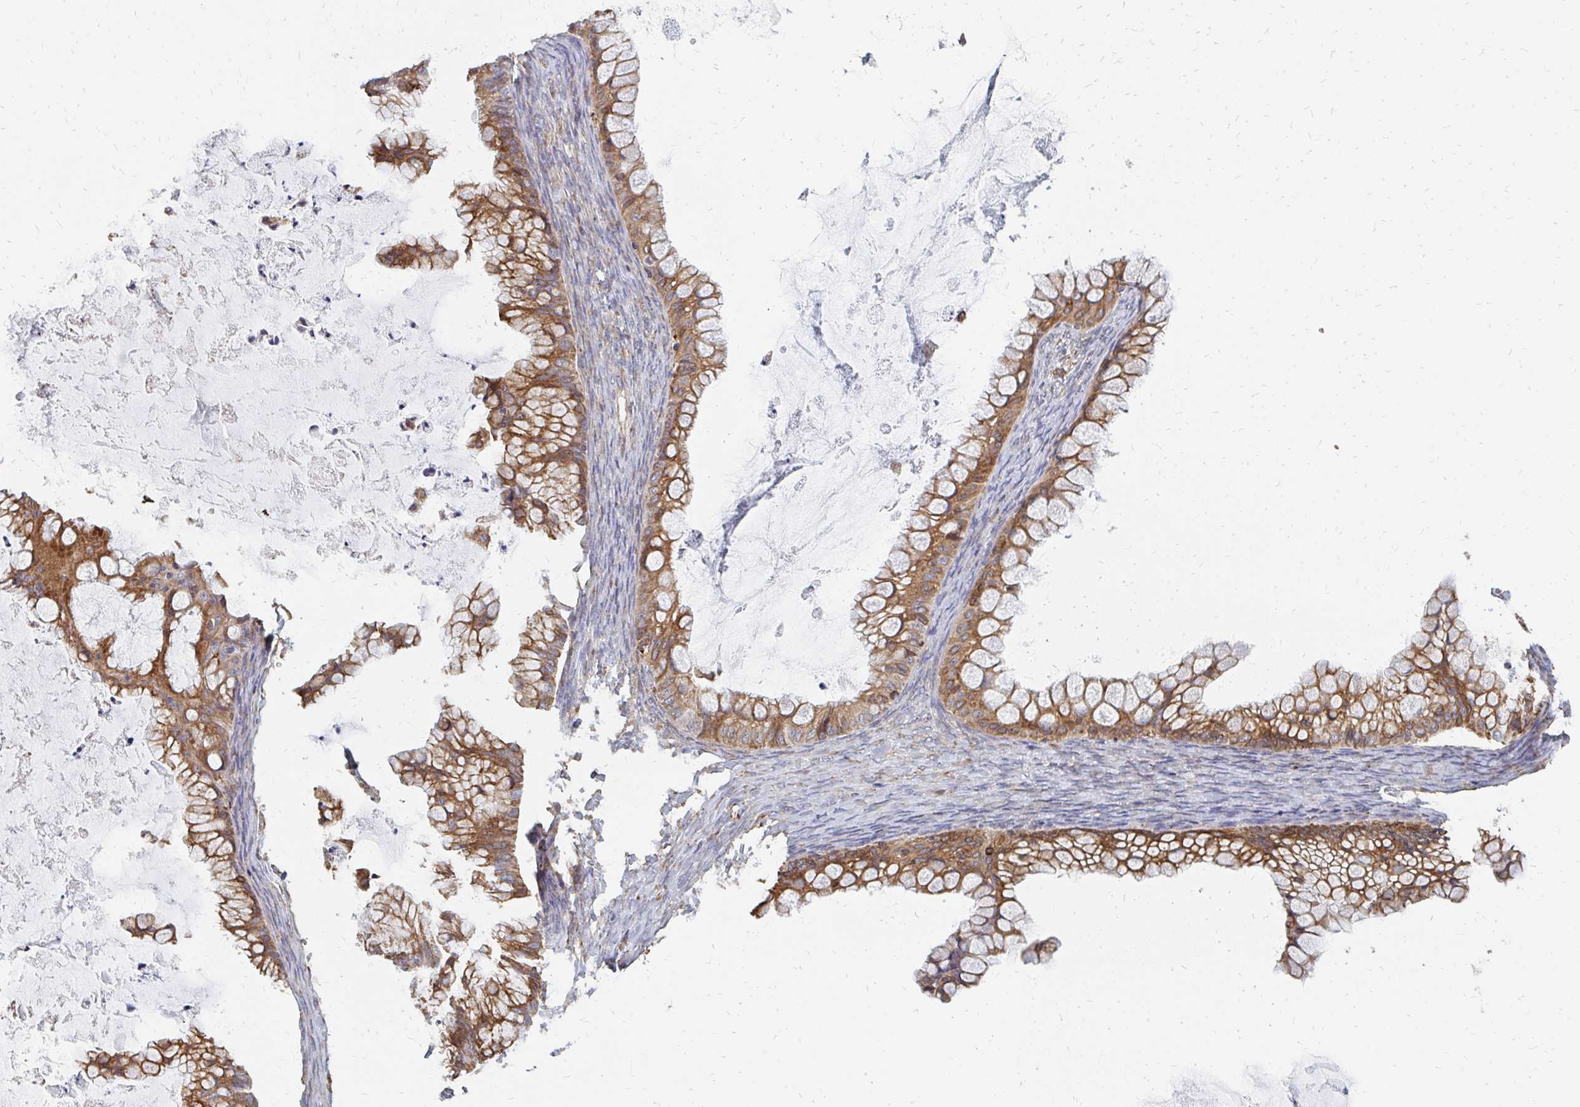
{"staining": {"intensity": "moderate", "quantity": ">75%", "location": "cytoplasmic/membranous"}, "tissue": "ovarian cancer", "cell_type": "Tumor cells", "image_type": "cancer", "snomed": [{"axis": "morphology", "description": "Cystadenocarcinoma, mucinous, NOS"}, {"axis": "topography", "description": "Ovary"}], "caption": "There is medium levels of moderate cytoplasmic/membranous staining in tumor cells of ovarian cancer, as demonstrated by immunohistochemical staining (brown color).", "gene": "PPP1R13L", "patient": {"sex": "female", "age": 35}}